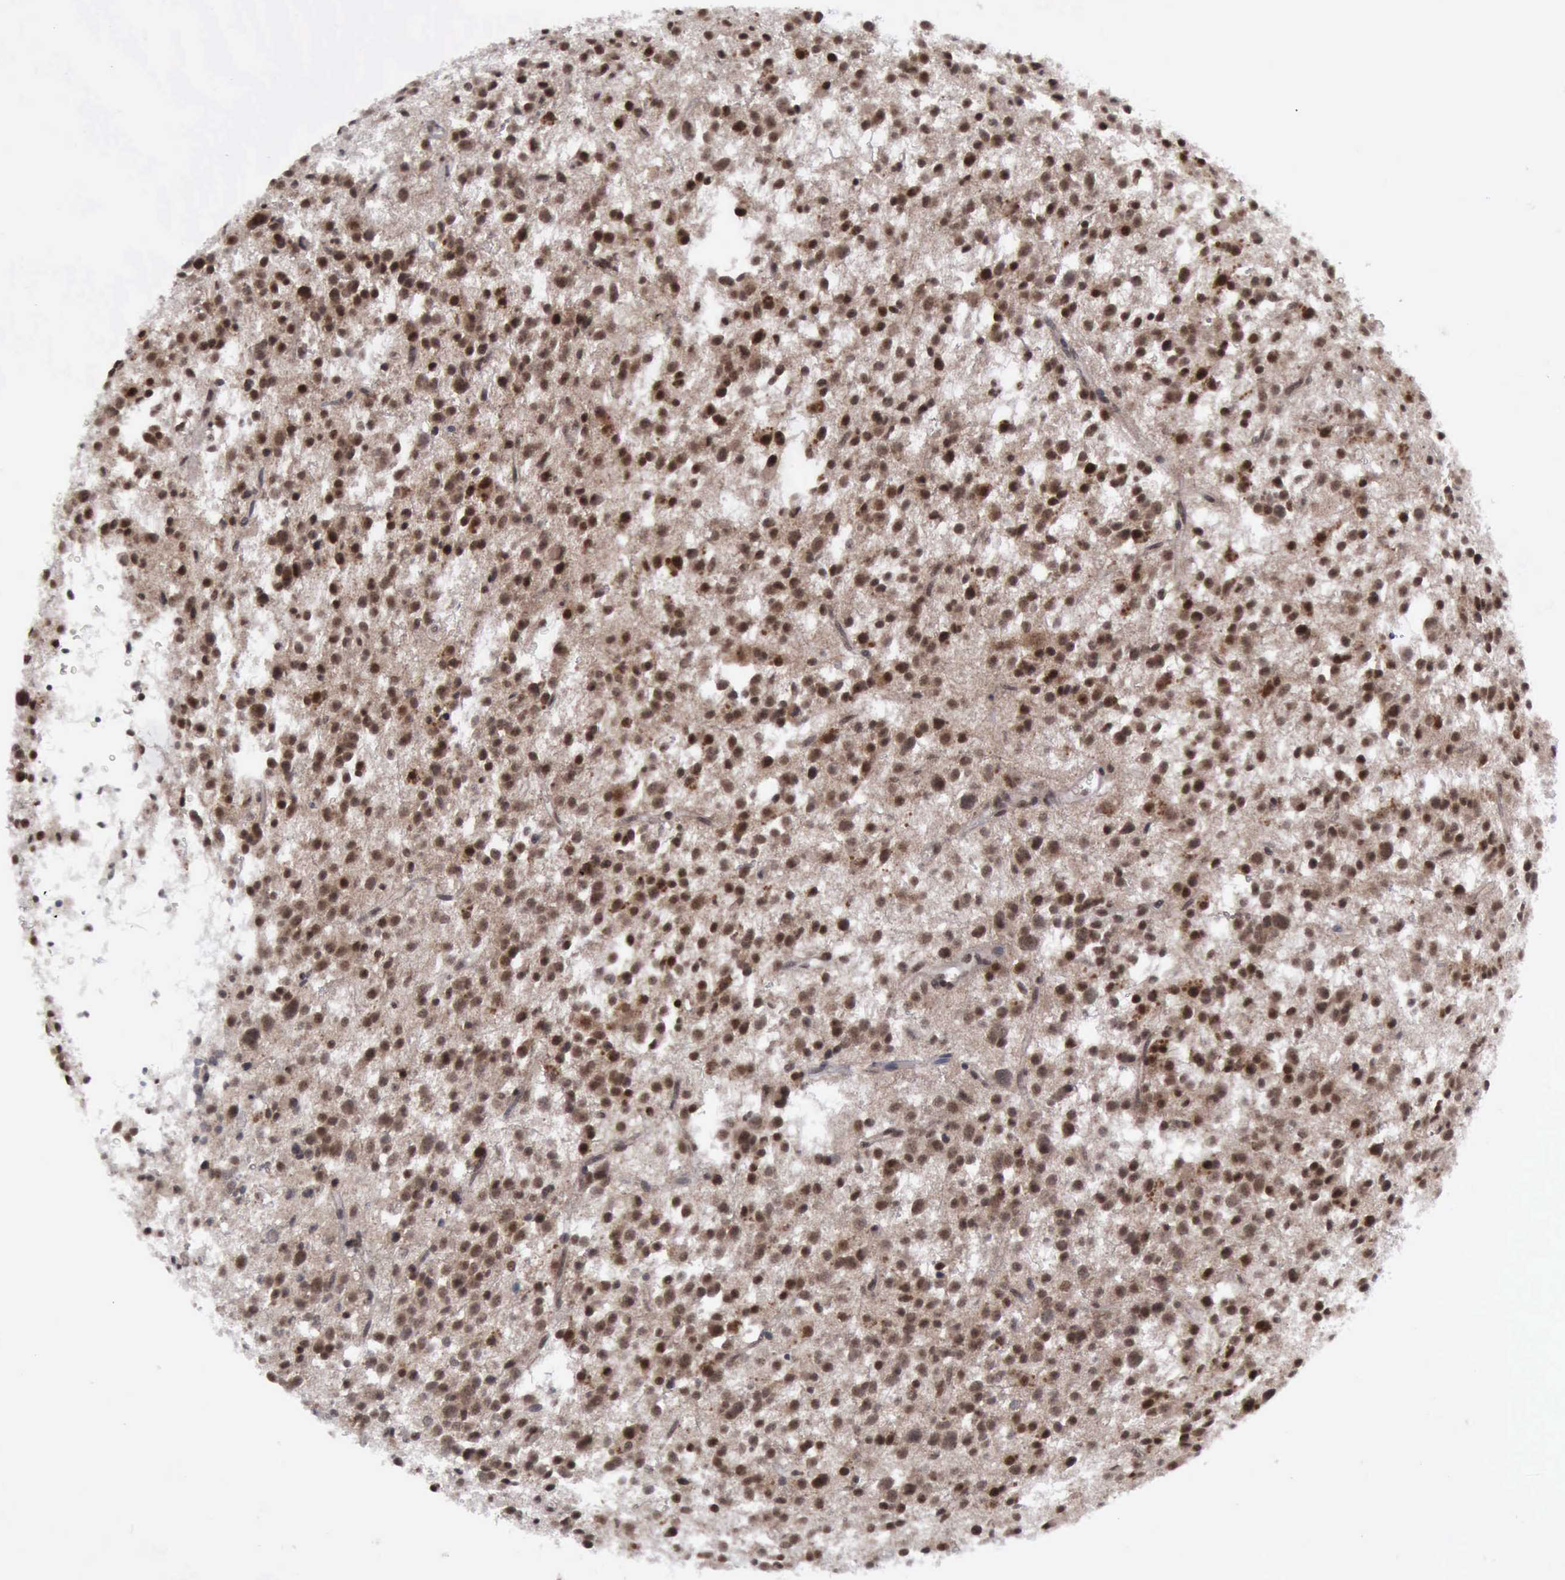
{"staining": {"intensity": "strong", "quantity": ">75%", "location": "cytoplasmic/membranous,nuclear"}, "tissue": "glioma", "cell_type": "Tumor cells", "image_type": "cancer", "snomed": [{"axis": "morphology", "description": "Glioma, malignant, Low grade"}, {"axis": "topography", "description": "Brain"}], "caption": "This micrograph shows IHC staining of human glioma, with high strong cytoplasmic/membranous and nuclear expression in about >75% of tumor cells.", "gene": "ATM", "patient": {"sex": "female", "age": 36}}